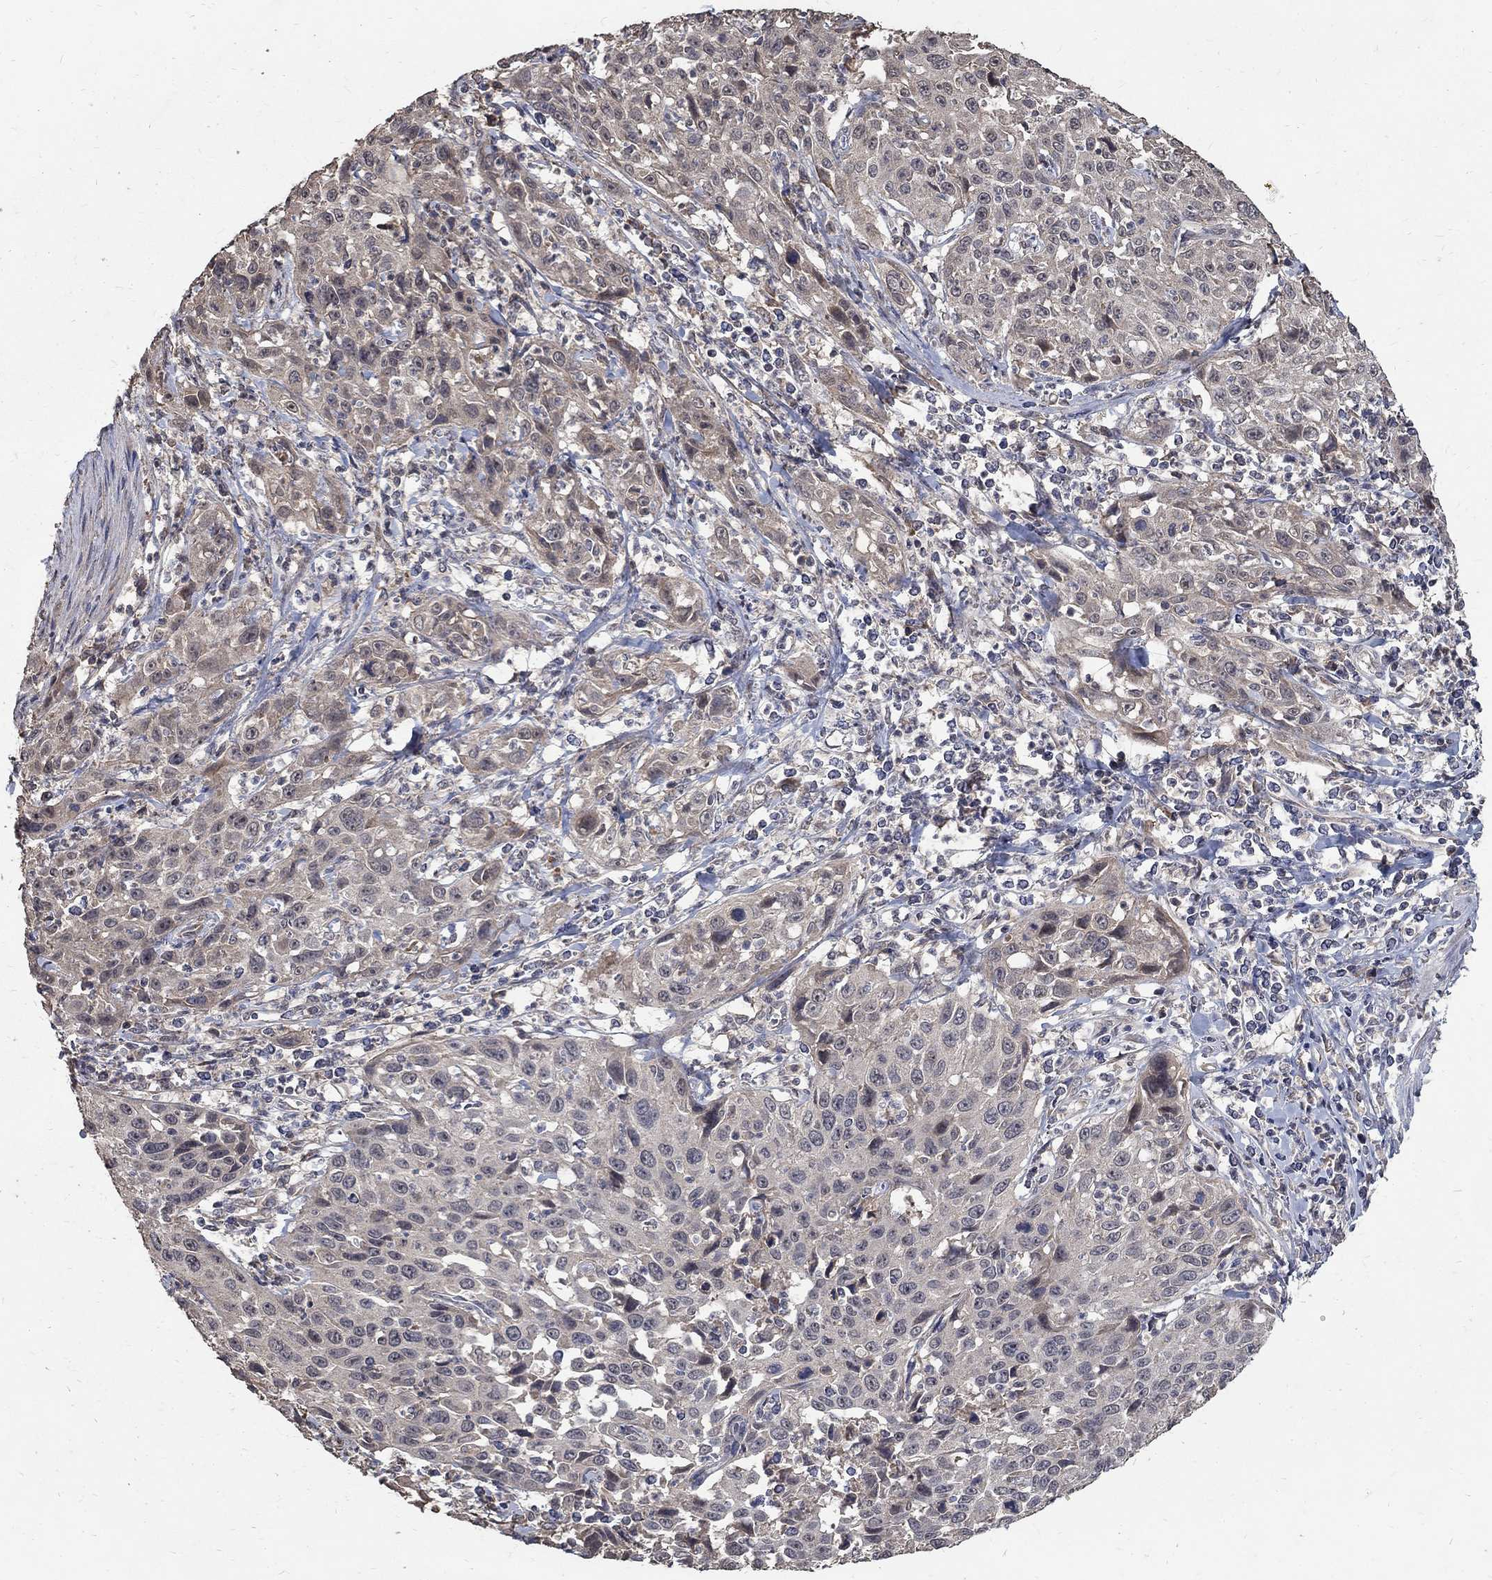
{"staining": {"intensity": "weak", "quantity": "25%-75%", "location": "cytoplasmic/membranous"}, "tissue": "cervical cancer", "cell_type": "Tumor cells", "image_type": "cancer", "snomed": [{"axis": "morphology", "description": "Squamous cell carcinoma, NOS"}, {"axis": "topography", "description": "Cervix"}], "caption": "A histopathology image of human cervical cancer (squamous cell carcinoma) stained for a protein demonstrates weak cytoplasmic/membranous brown staining in tumor cells.", "gene": "C17orf75", "patient": {"sex": "female", "age": 26}}